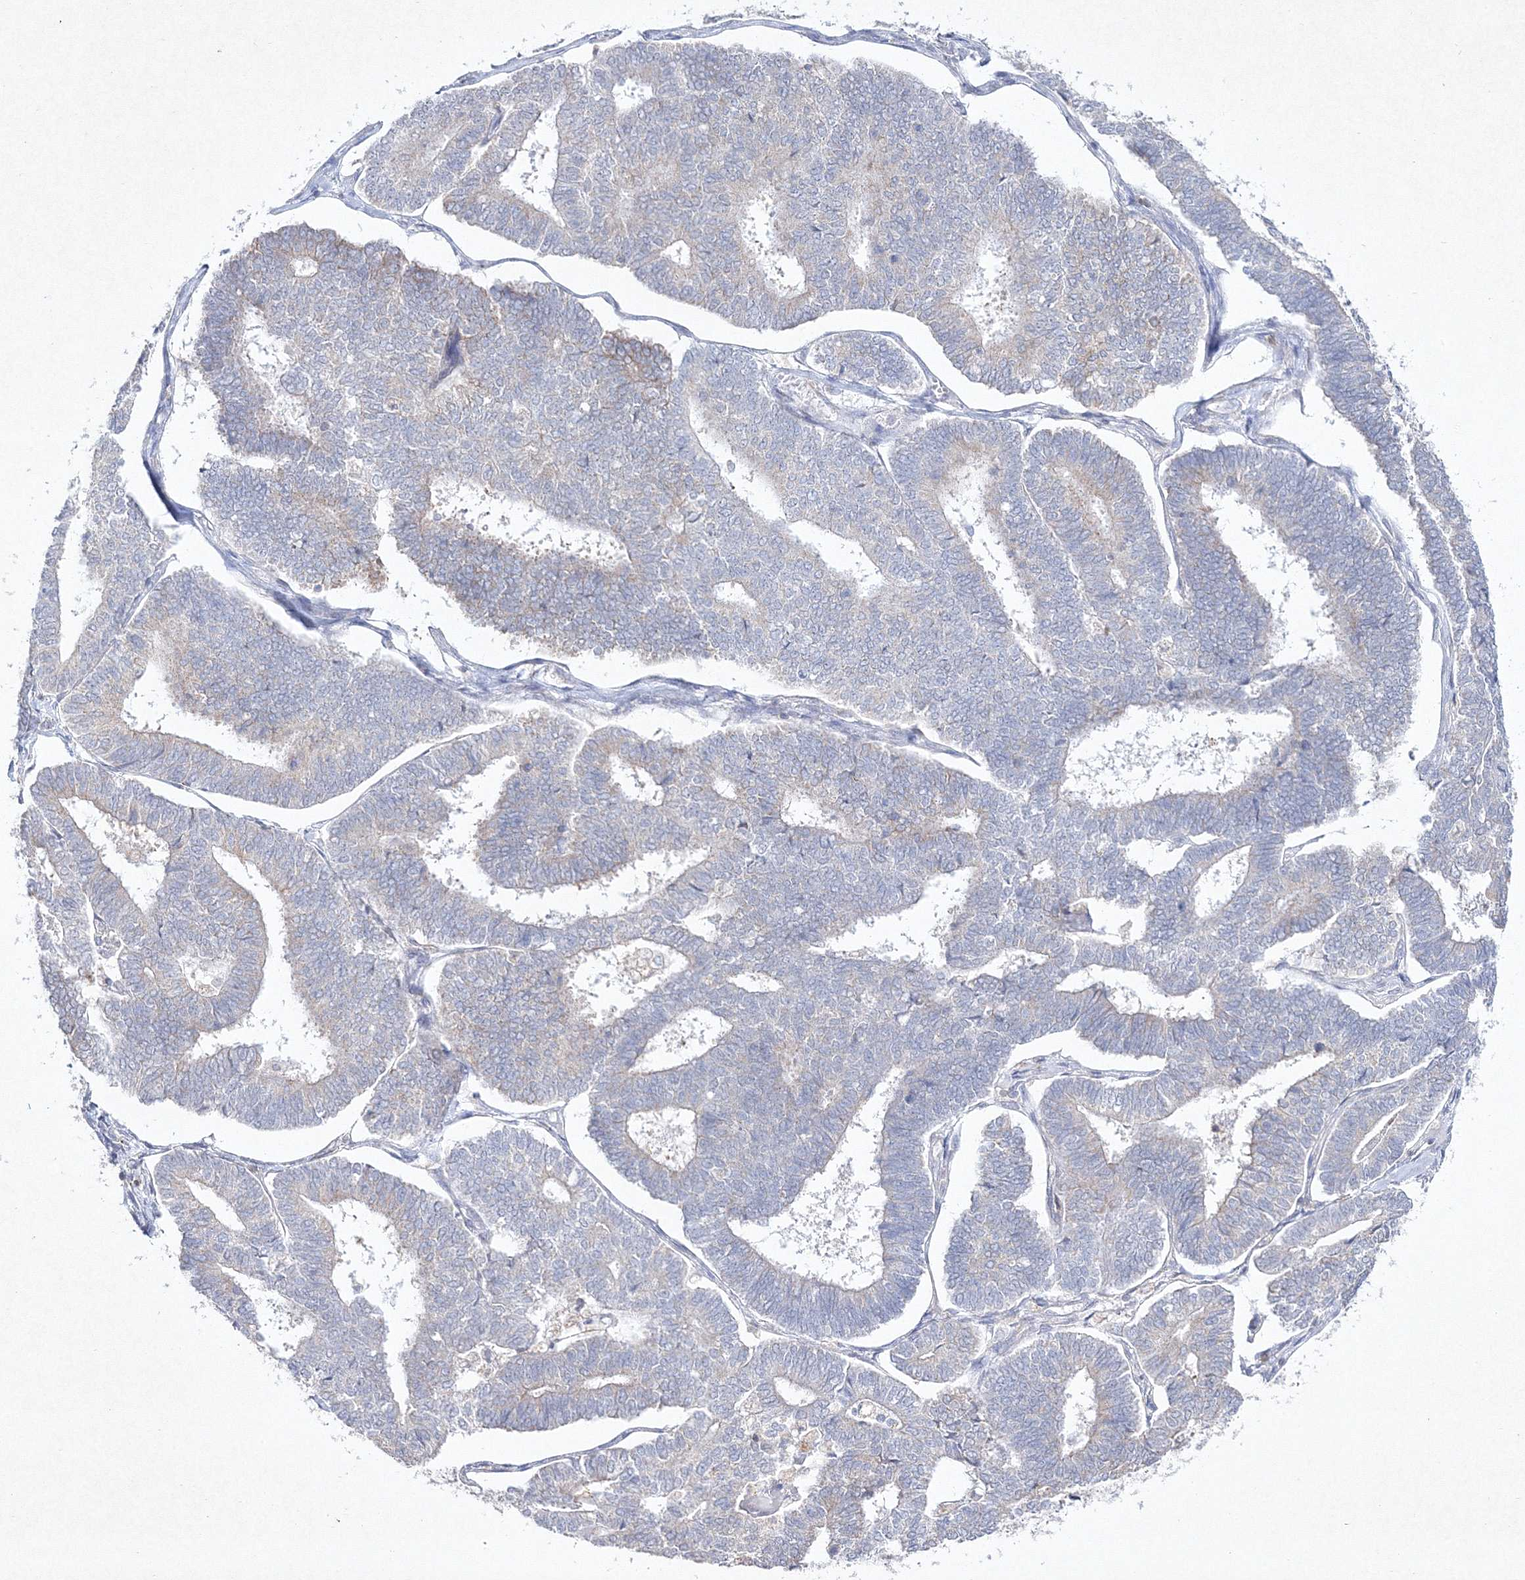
{"staining": {"intensity": "negative", "quantity": "none", "location": "none"}, "tissue": "endometrial cancer", "cell_type": "Tumor cells", "image_type": "cancer", "snomed": [{"axis": "morphology", "description": "Adenocarcinoma, NOS"}, {"axis": "topography", "description": "Endometrium"}], "caption": "A high-resolution photomicrograph shows IHC staining of adenocarcinoma (endometrial), which displays no significant positivity in tumor cells.", "gene": "HCST", "patient": {"sex": "female", "age": 70}}